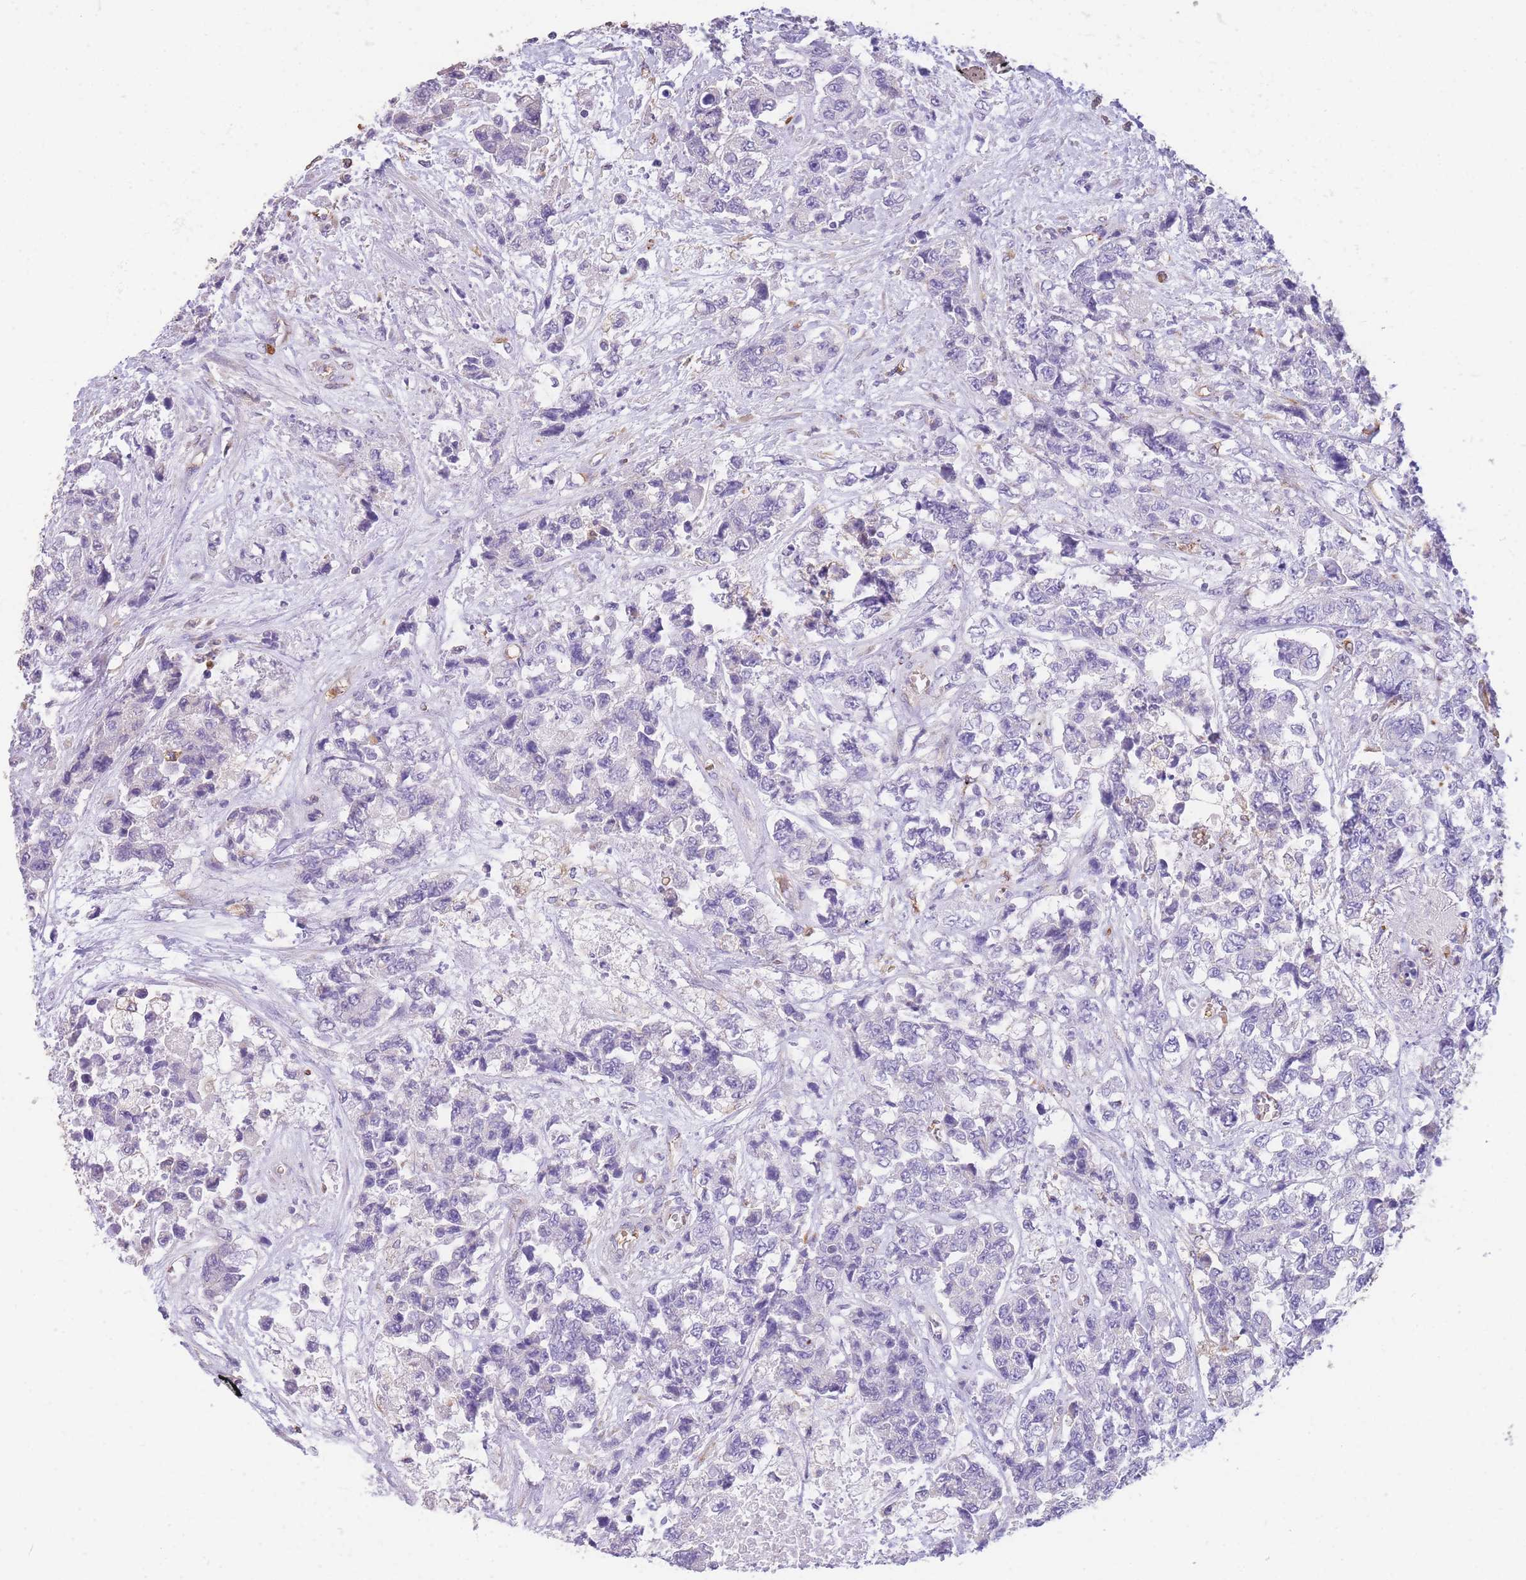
{"staining": {"intensity": "negative", "quantity": "none", "location": "none"}, "tissue": "urothelial cancer", "cell_type": "Tumor cells", "image_type": "cancer", "snomed": [{"axis": "morphology", "description": "Urothelial carcinoma, High grade"}, {"axis": "topography", "description": "Urinary bladder"}], "caption": "Tumor cells show no significant staining in urothelial cancer. (Stains: DAB immunohistochemistry (IHC) with hematoxylin counter stain, Microscopy: brightfield microscopy at high magnification).", "gene": "ANKRD53", "patient": {"sex": "female", "age": 78}}